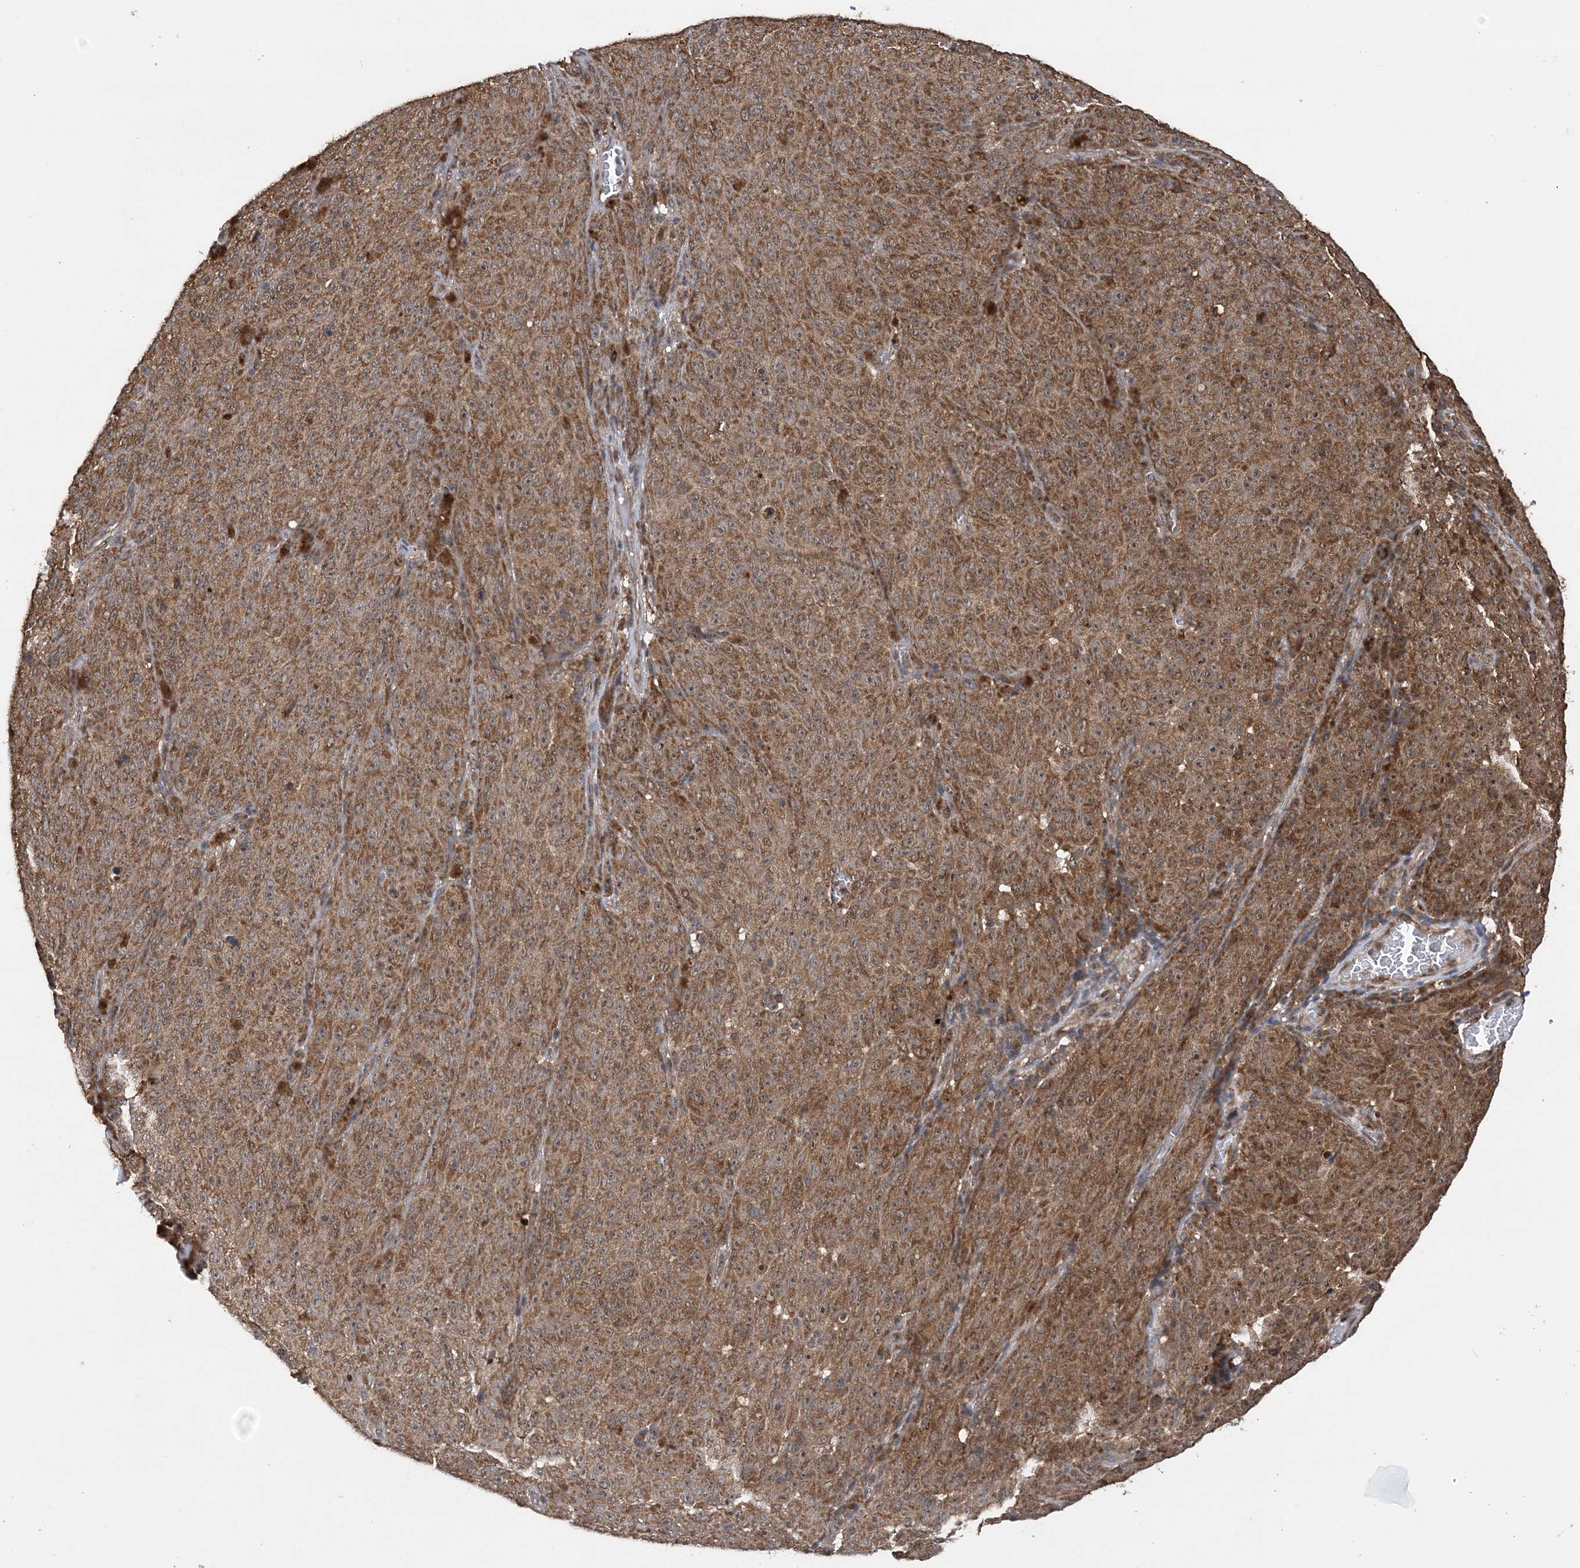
{"staining": {"intensity": "moderate", "quantity": ">75%", "location": "cytoplasmic/membranous"}, "tissue": "melanoma", "cell_type": "Tumor cells", "image_type": "cancer", "snomed": [{"axis": "morphology", "description": "Malignant melanoma, NOS"}, {"axis": "topography", "description": "Skin"}], "caption": "High-power microscopy captured an immunohistochemistry image of melanoma, revealing moderate cytoplasmic/membranous expression in approximately >75% of tumor cells. The staining was performed using DAB, with brown indicating positive protein expression. Nuclei are stained blue with hematoxylin.", "gene": "PCBP1", "patient": {"sex": "female", "age": 82}}